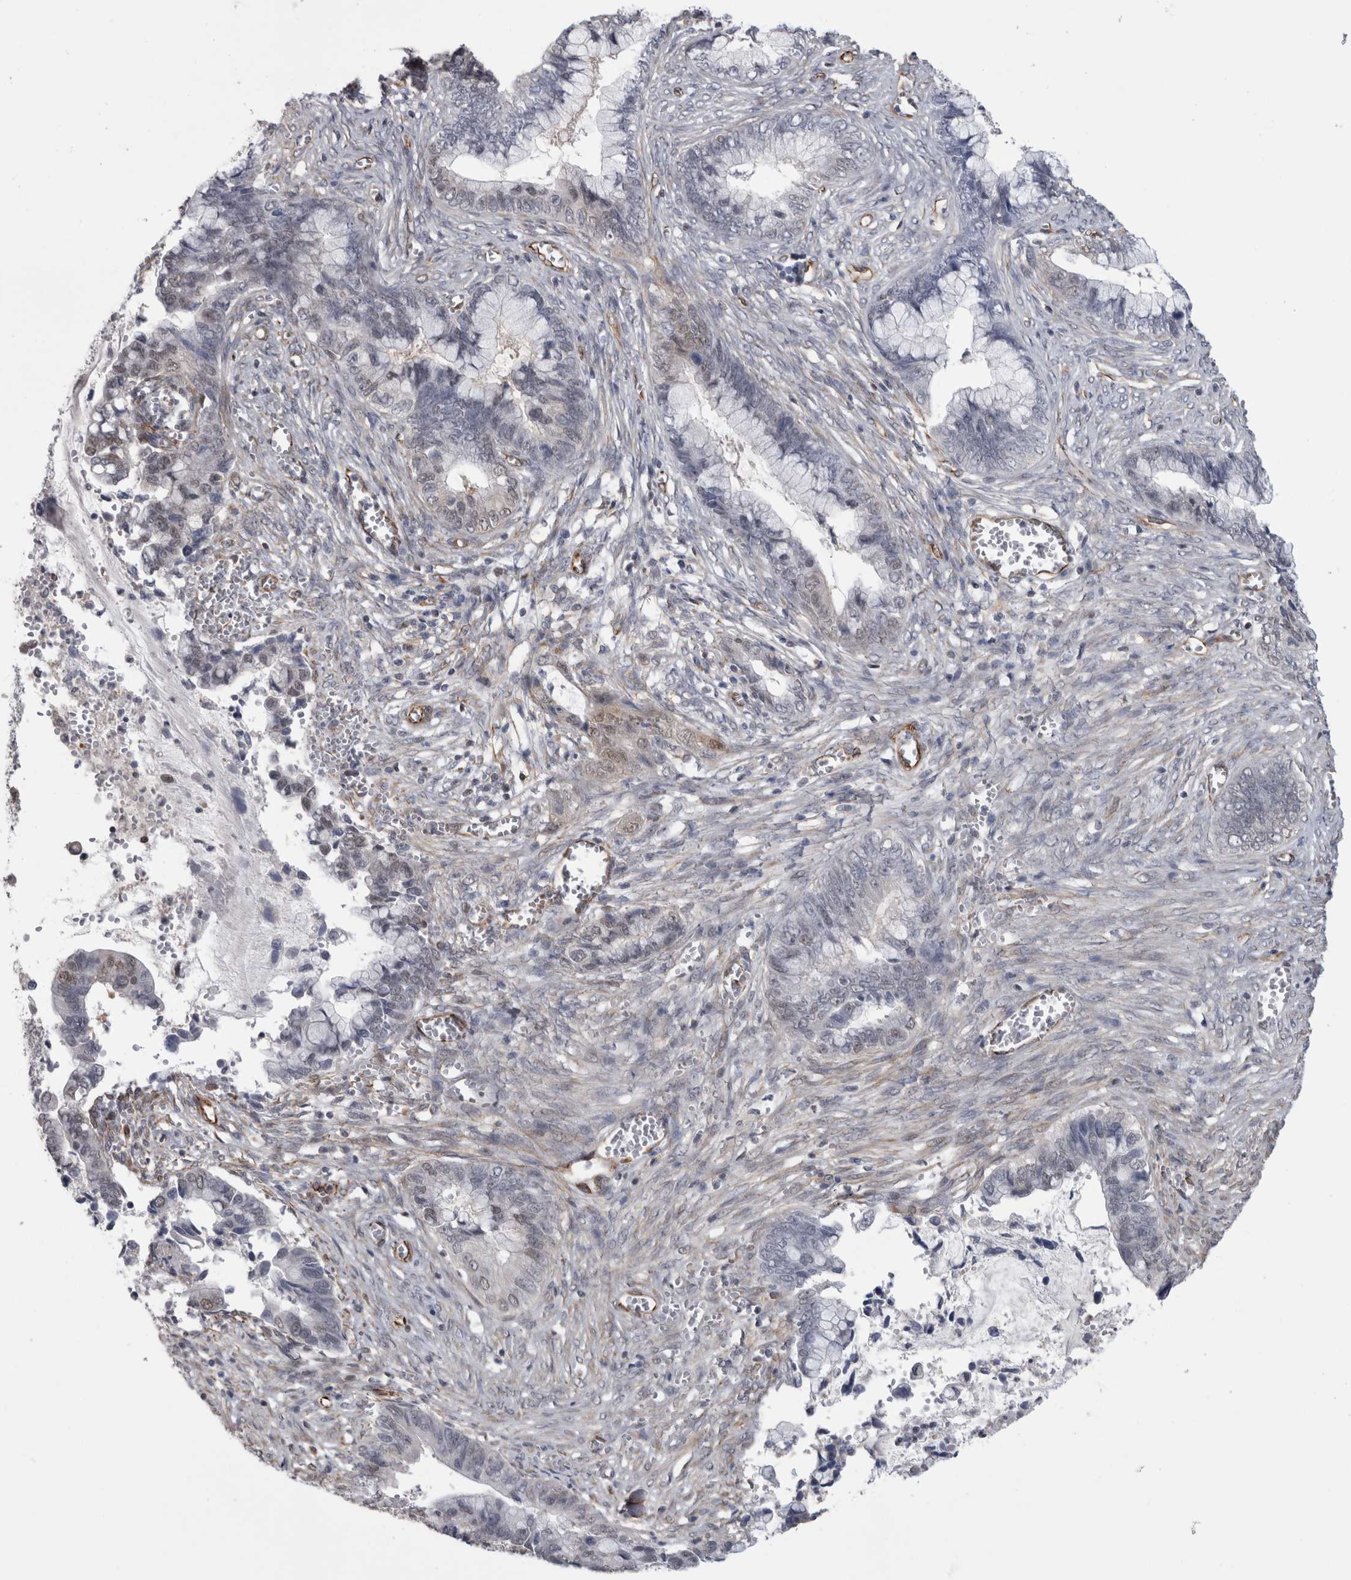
{"staining": {"intensity": "negative", "quantity": "none", "location": "none"}, "tissue": "cervical cancer", "cell_type": "Tumor cells", "image_type": "cancer", "snomed": [{"axis": "morphology", "description": "Adenocarcinoma, NOS"}, {"axis": "topography", "description": "Cervix"}], "caption": "A high-resolution histopathology image shows IHC staining of cervical cancer, which exhibits no significant expression in tumor cells.", "gene": "ACOT7", "patient": {"sex": "female", "age": 44}}